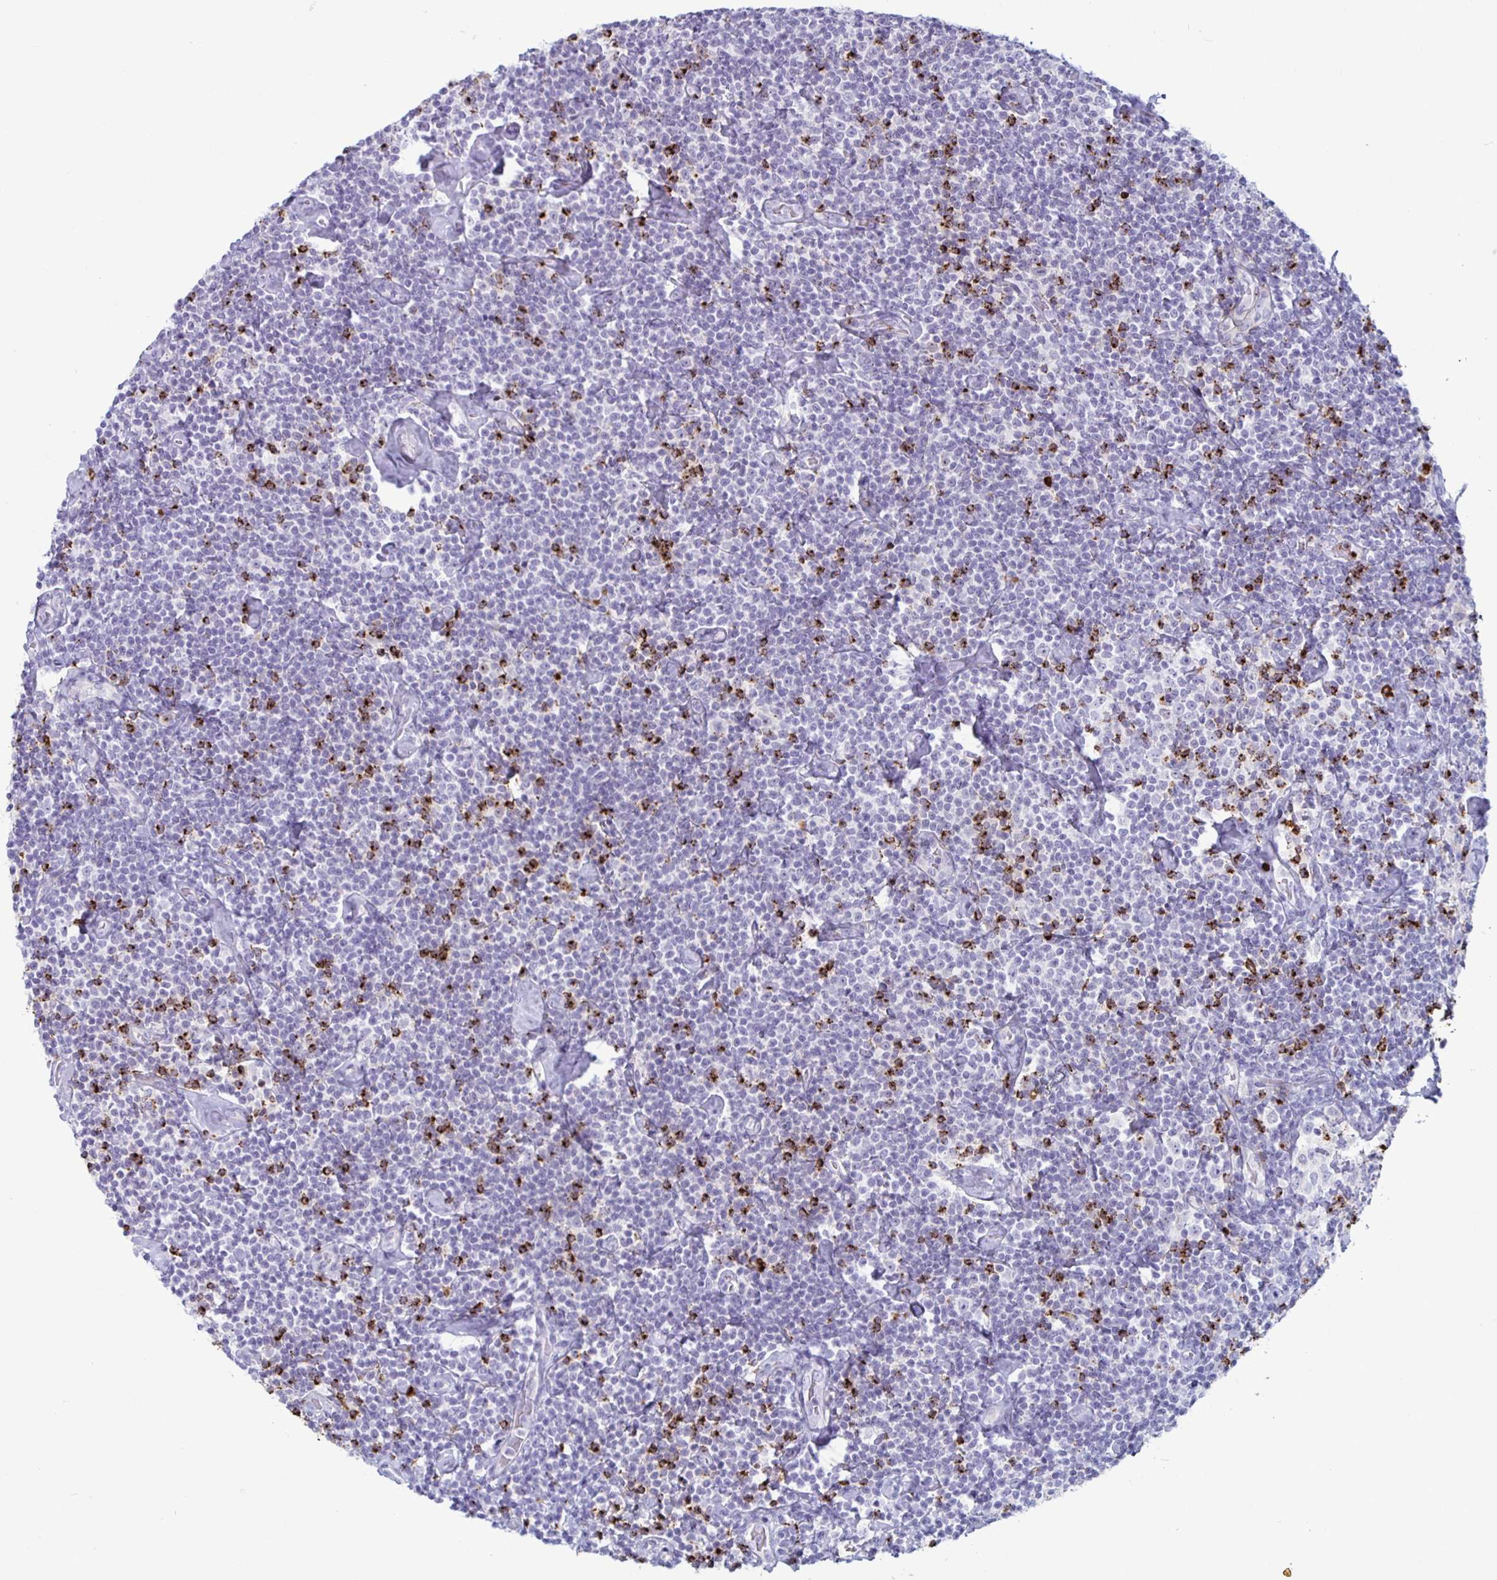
{"staining": {"intensity": "negative", "quantity": "none", "location": "none"}, "tissue": "lymphoma", "cell_type": "Tumor cells", "image_type": "cancer", "snomed": [{"axis": "morphology", "description": "Malignant lymphoma, non-Hodgkin's type, Low grade"}, {"axis": "topography", "description": "Lymph node"}], "caption": "Lymphoma stained for a protein using immunohistochemistry shows no staining tumor cells.", "gene": "GZMK", "patient": {"sex": "male", "age": 81}}